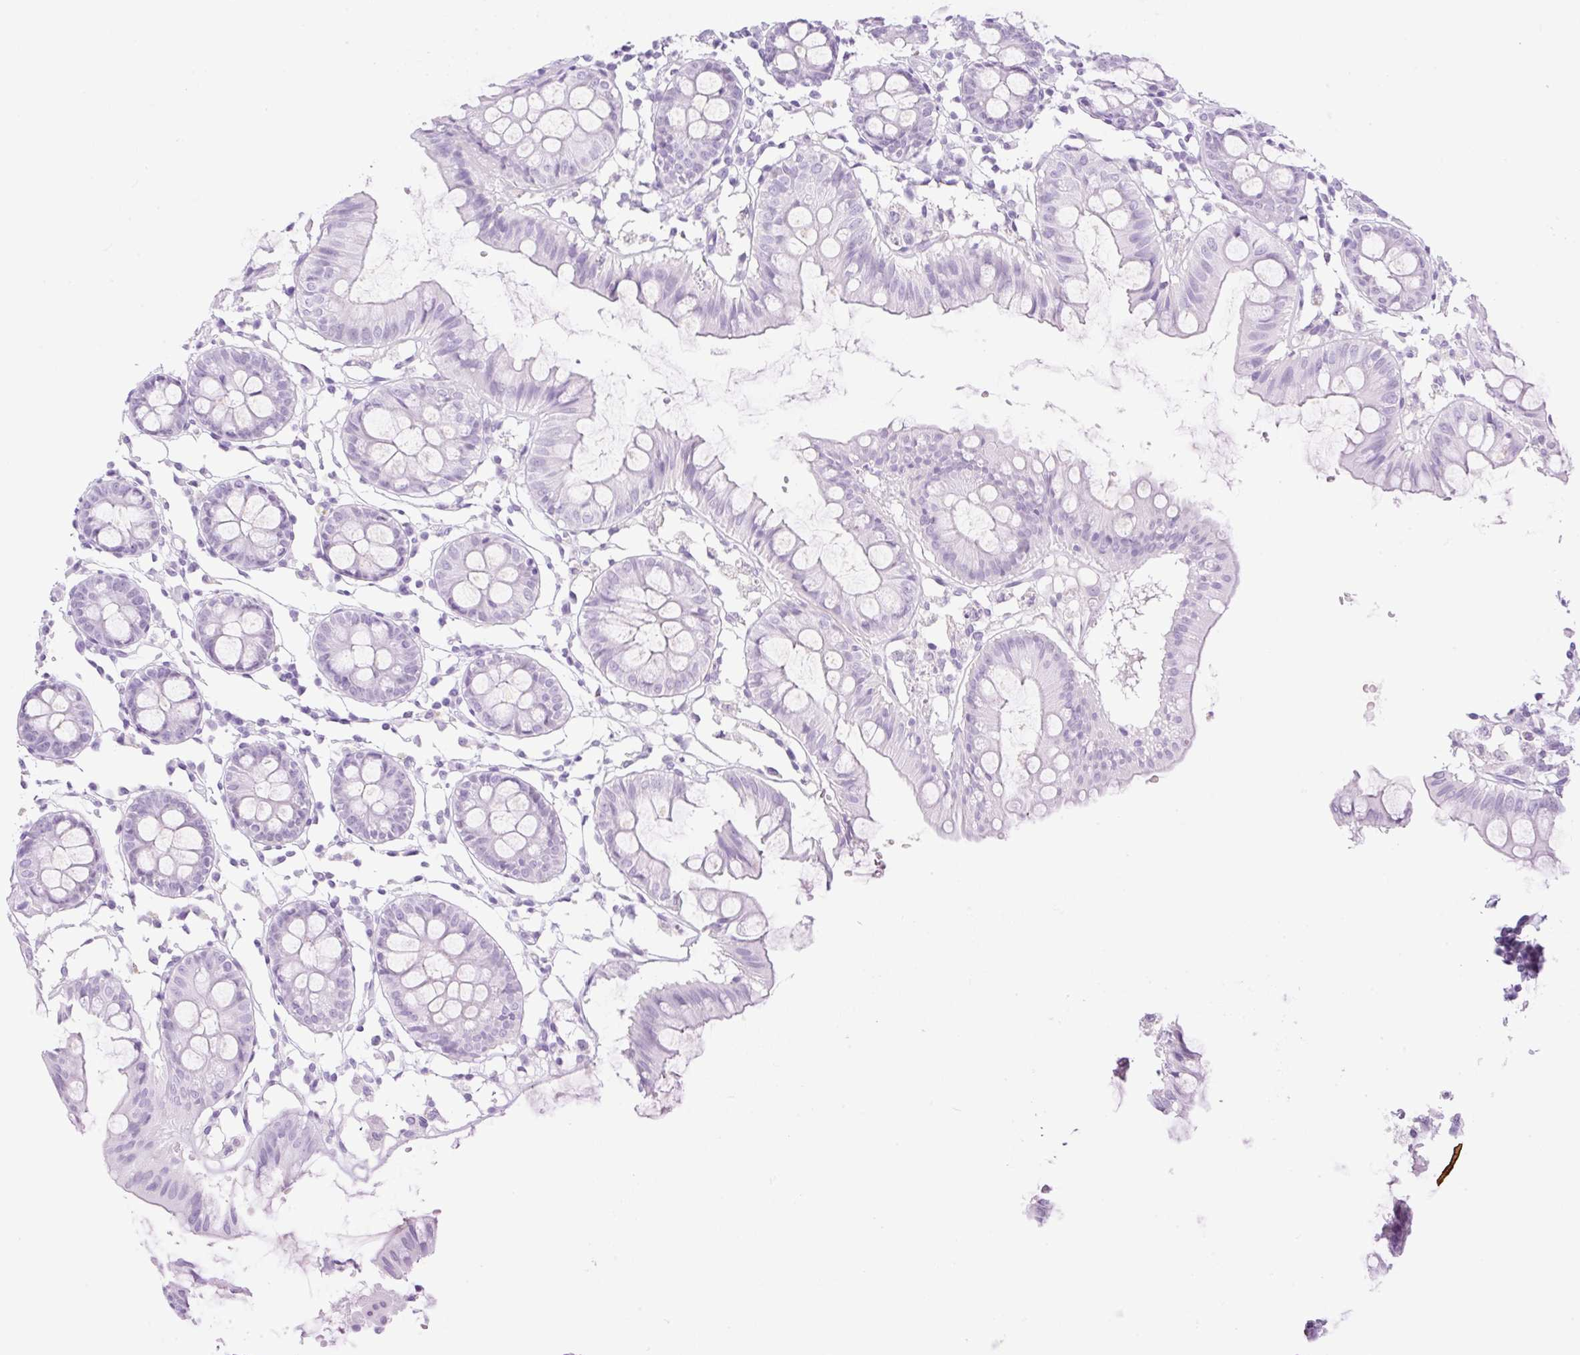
{"staining": {"intensity": "negative", "quantity": "none", "location": "none"}, "tissue": "colon", "cell_type": "Endothelial cells", "image_type": "normal", "snomed": [{"axis": "morphology", "description": "Normal tissue, NOS"}, {"axis": "topography", "description": "Colon"}], "caption": "IHC image of normal colon stained for a protein (brown), which demonstrates no expression in endothelial cells.", "gene": "SPRR4", "patient": {"sex": "female", "age": 84}}